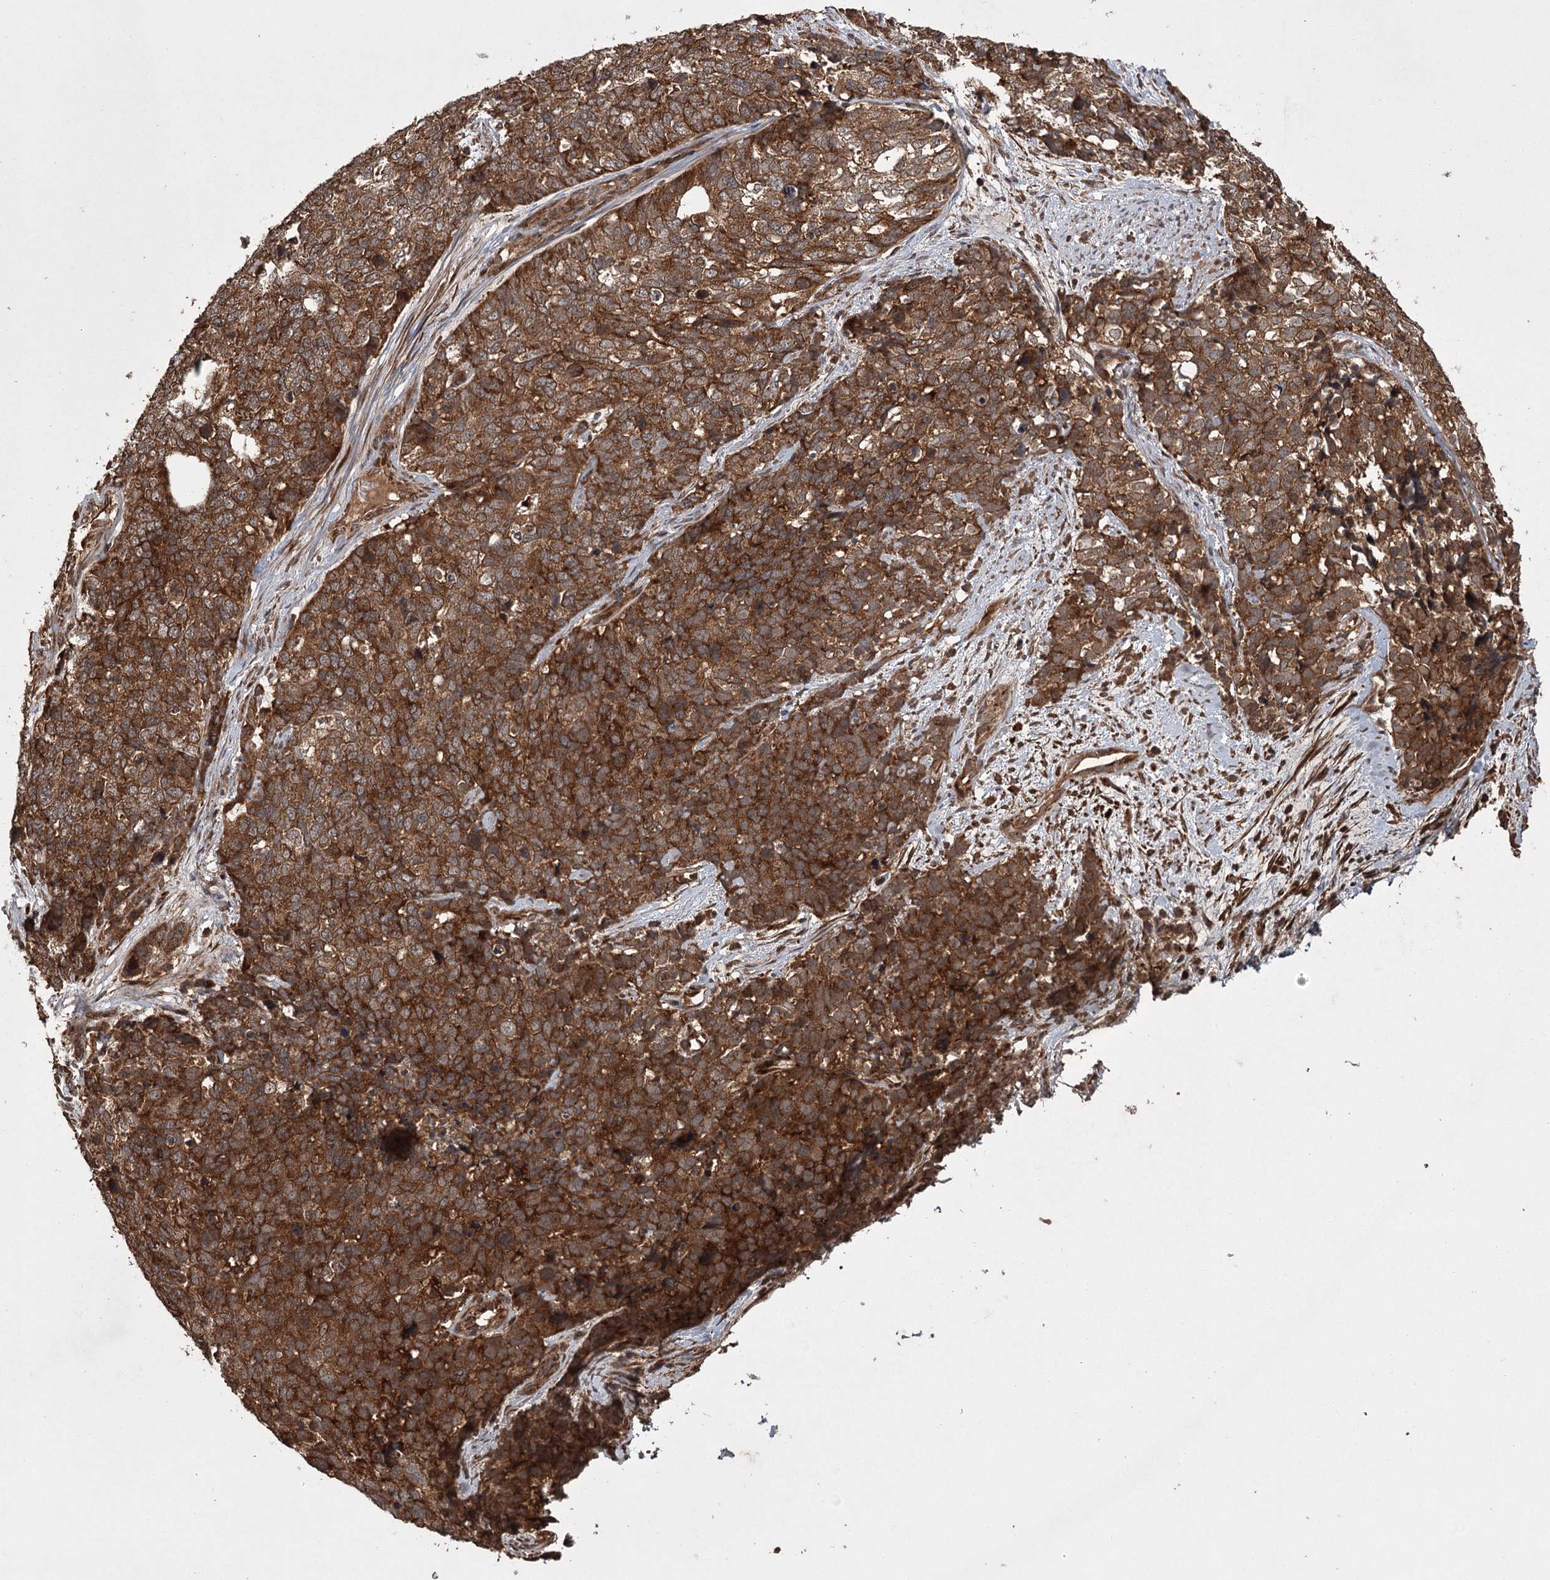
{"staining": {"intensity": "strong", "quantity": ">75%", "location": "cytoplasmic/membranous"}, "tissue": "cervical cancer", "cell_type": "Tumor cells", "image_type": "cancer", "snomed": [{"axis": "morphology", "description": "Squamous cell carcinoma, NOS"}, {"axis": "topography", "description": "Cervix"}], "caption": "IHC (DAB (3,3'-diaminobenzidine)) staining of cervical cancer shows strong cytoplasmic/membranous protein staining in about >75% of tumor cells. (DAB IHC with brightfield microscopy, high magnification).", "gene": "RPAP3", "patient": {"sex": "female", "age": 63}}